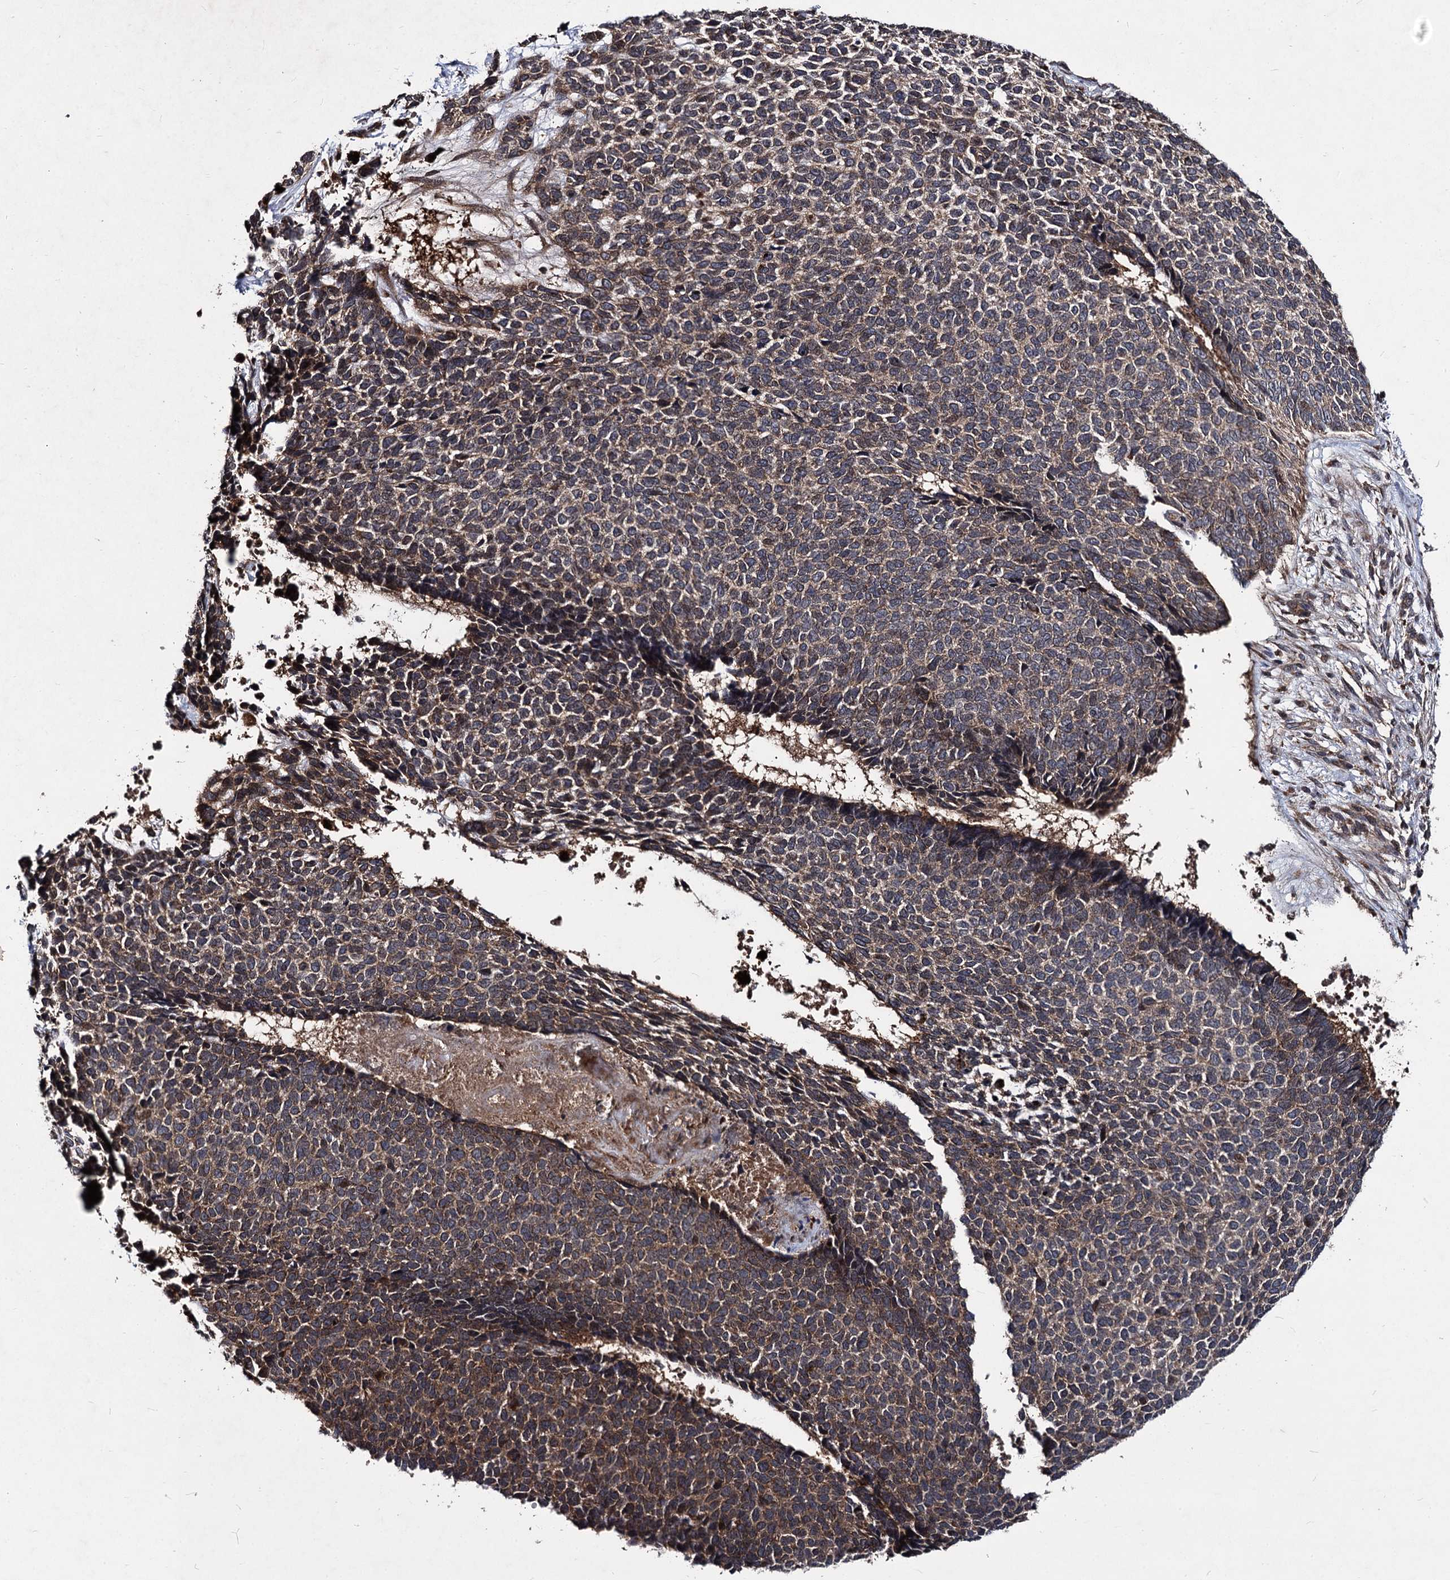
{"staining": {"intensity": "moderate", "quantity": ">75%", "location": "cytoplasmic/membranous"}, "tissue": "skin cancer", "cell_type": "Tumor cells", "image_type": "cancer", "snomed": [{"axis": "morphology", "description": "Basal cell carcinoma"}, {"axis": "topography", "description": "Skin"}], "caption": "This is a micrograph of IHC staining of basal cell carcinoma (skin), which shows moderate expression in the cytoplasmic/membranous of tumor cells.", "gene": "BCL2L2", "patient": {"sex": "female", "age": 84}}